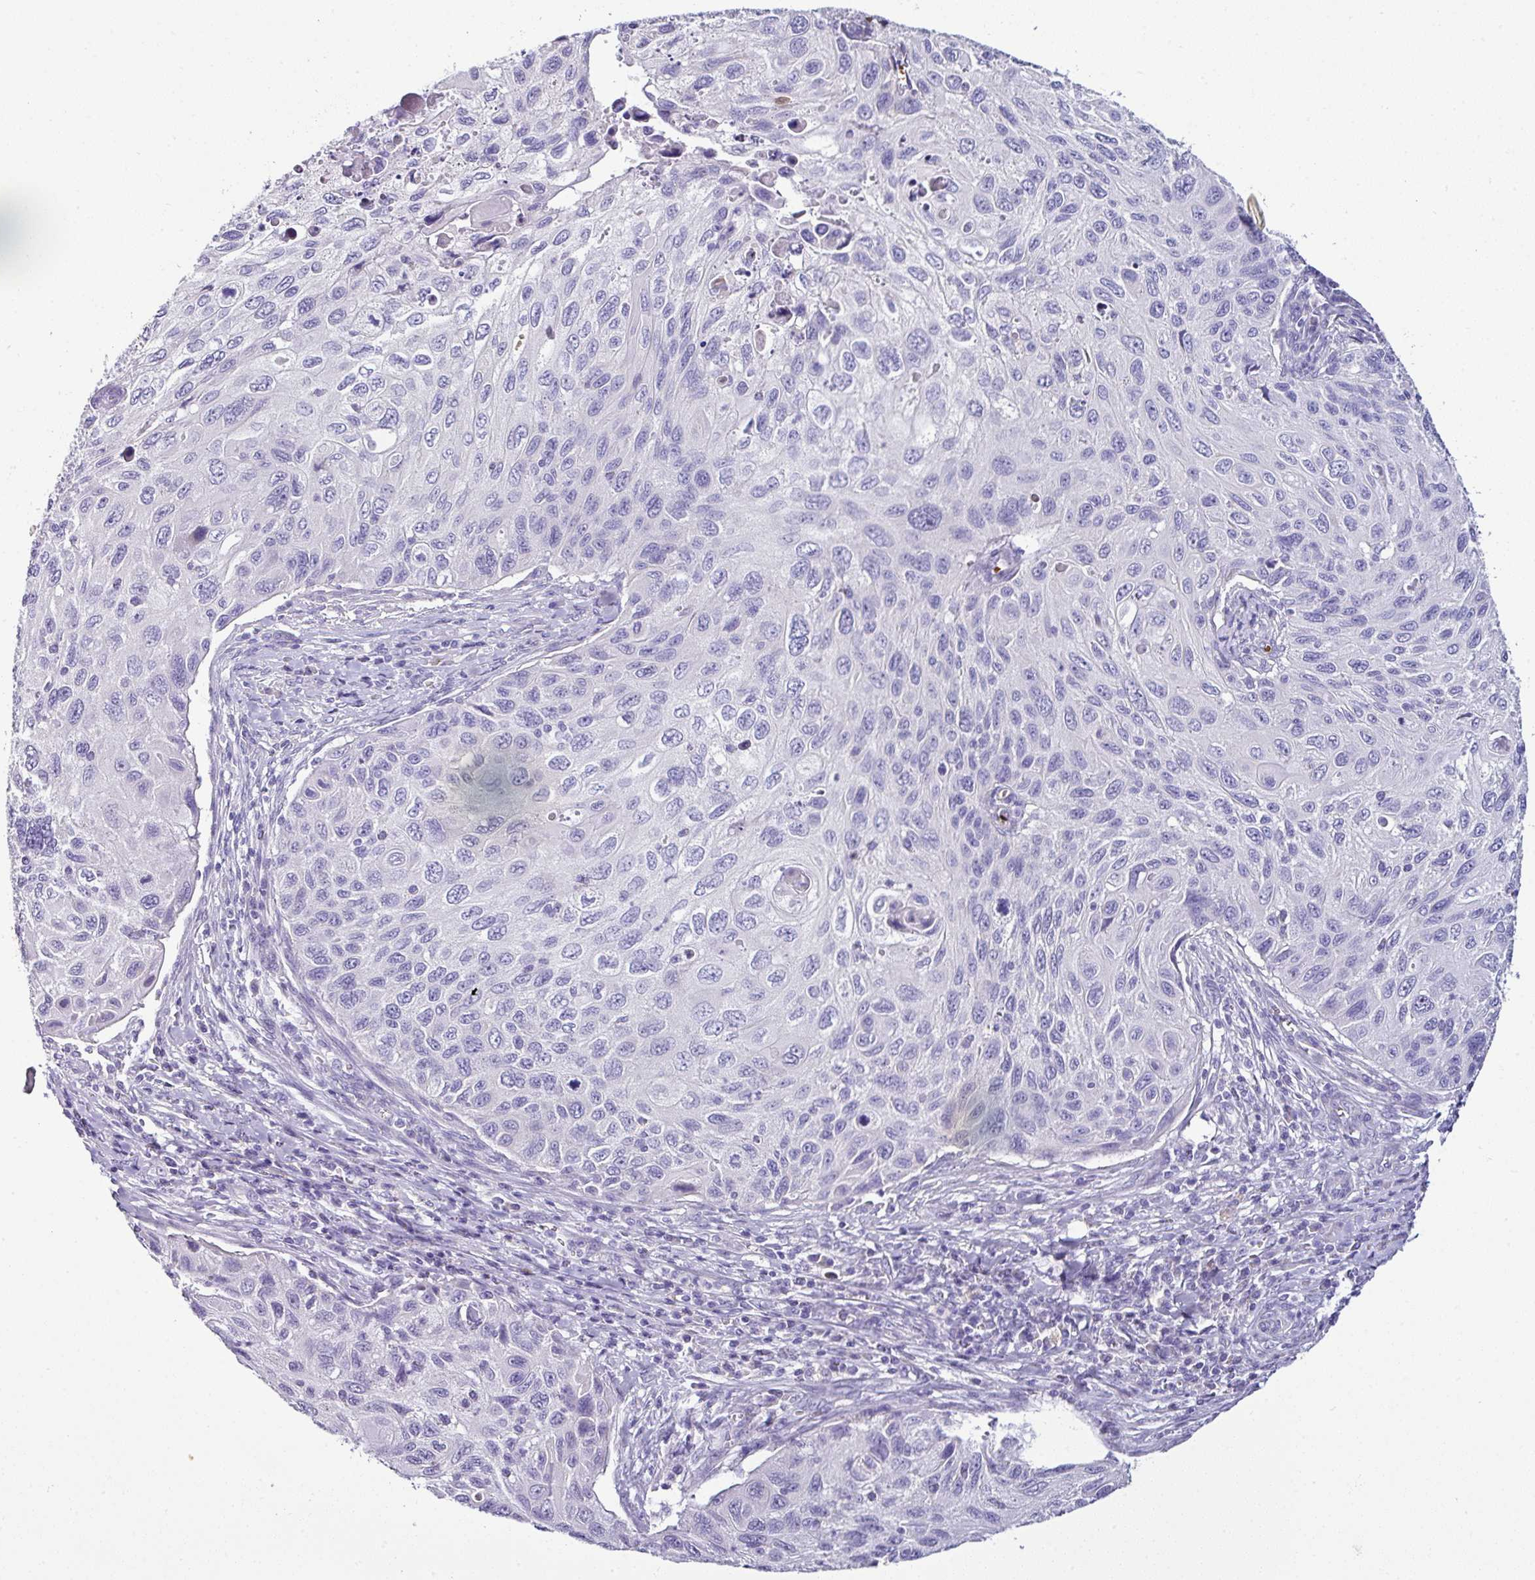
{"staining": {"intensity": "negative", "quantity": "none", "location": "none"}, "tissue": "cervical cancer", "cell_type": "Tumor cells", "image_type": "cancer", "snomed": [{"axis": "morphology", "description": "Squamous cell carcinoma, NOS"}, {"axis": "topography", "description": "Cervix"}], "caption": "Immunohistochemistry photomicrograph of neoplastic tissue: cervical squamous cell carcinoma stained with DAB displays no significant protein staining in tumor cells.", "gene": "NAPSA", "patient": {"sex": "female", "age": 70}}